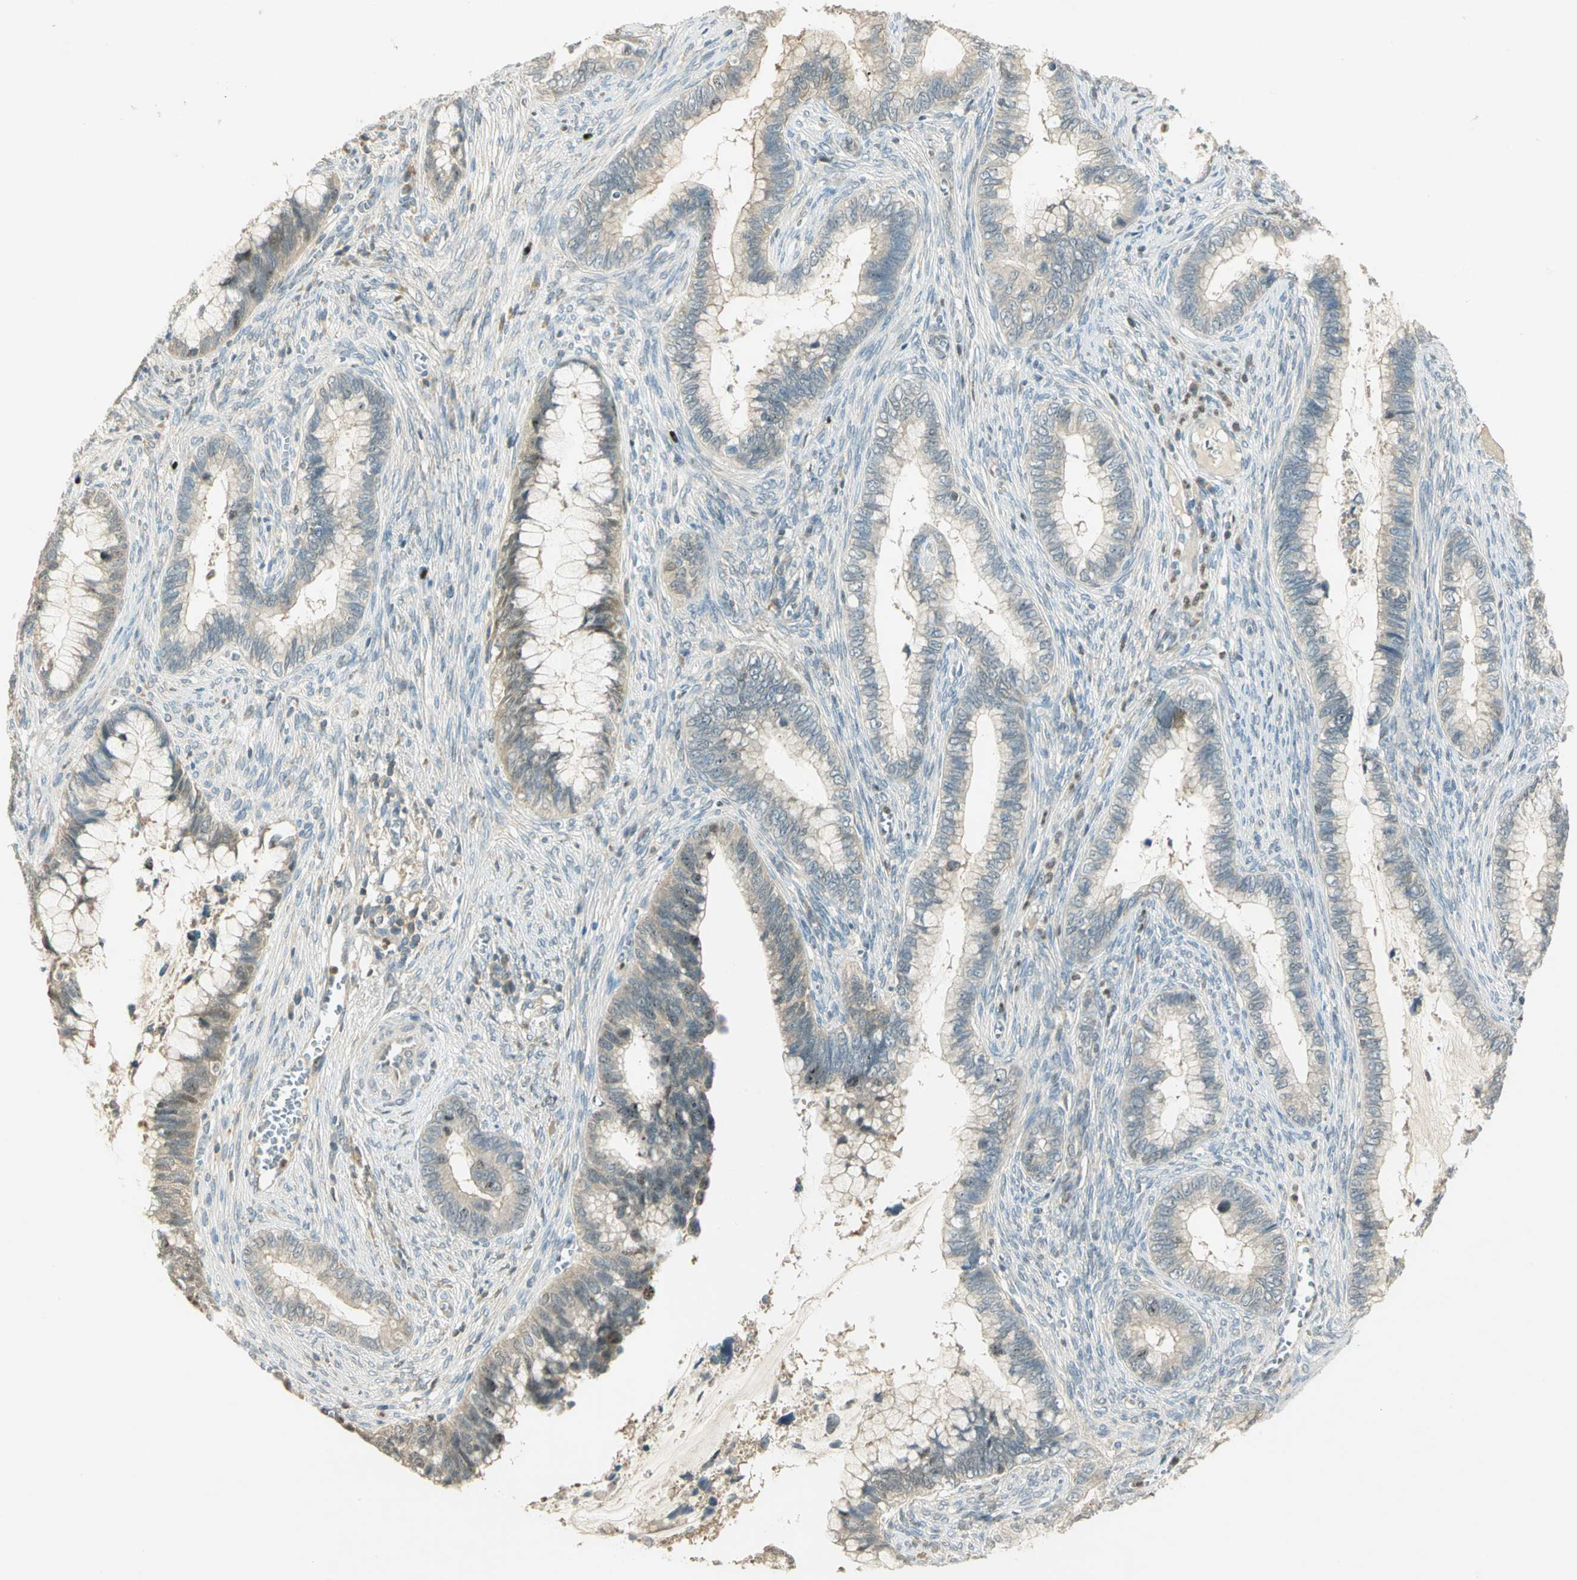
{"staining": {"intensity": "moderate", "quantity": "25%-75%", "location": "cytoplasmic/membranous,nuclear"}, "tissue": "cervical cancer", "cell_type": "Tumor cells", "image_type": "cancer", "snomed": [{"axis": "morphology", "description": "Adenocarcinoma, NOS"}, {"axis": "topography", "description": "Cervix"}], "caption": "Cervical cancer (adenocarcinoma) stained for a protein displays moderate cytoplasmic/membranous and nuclear positivity in tumor cells.", "gene": "BIRC2", "patient": {"sex": "female", "age": 44}}